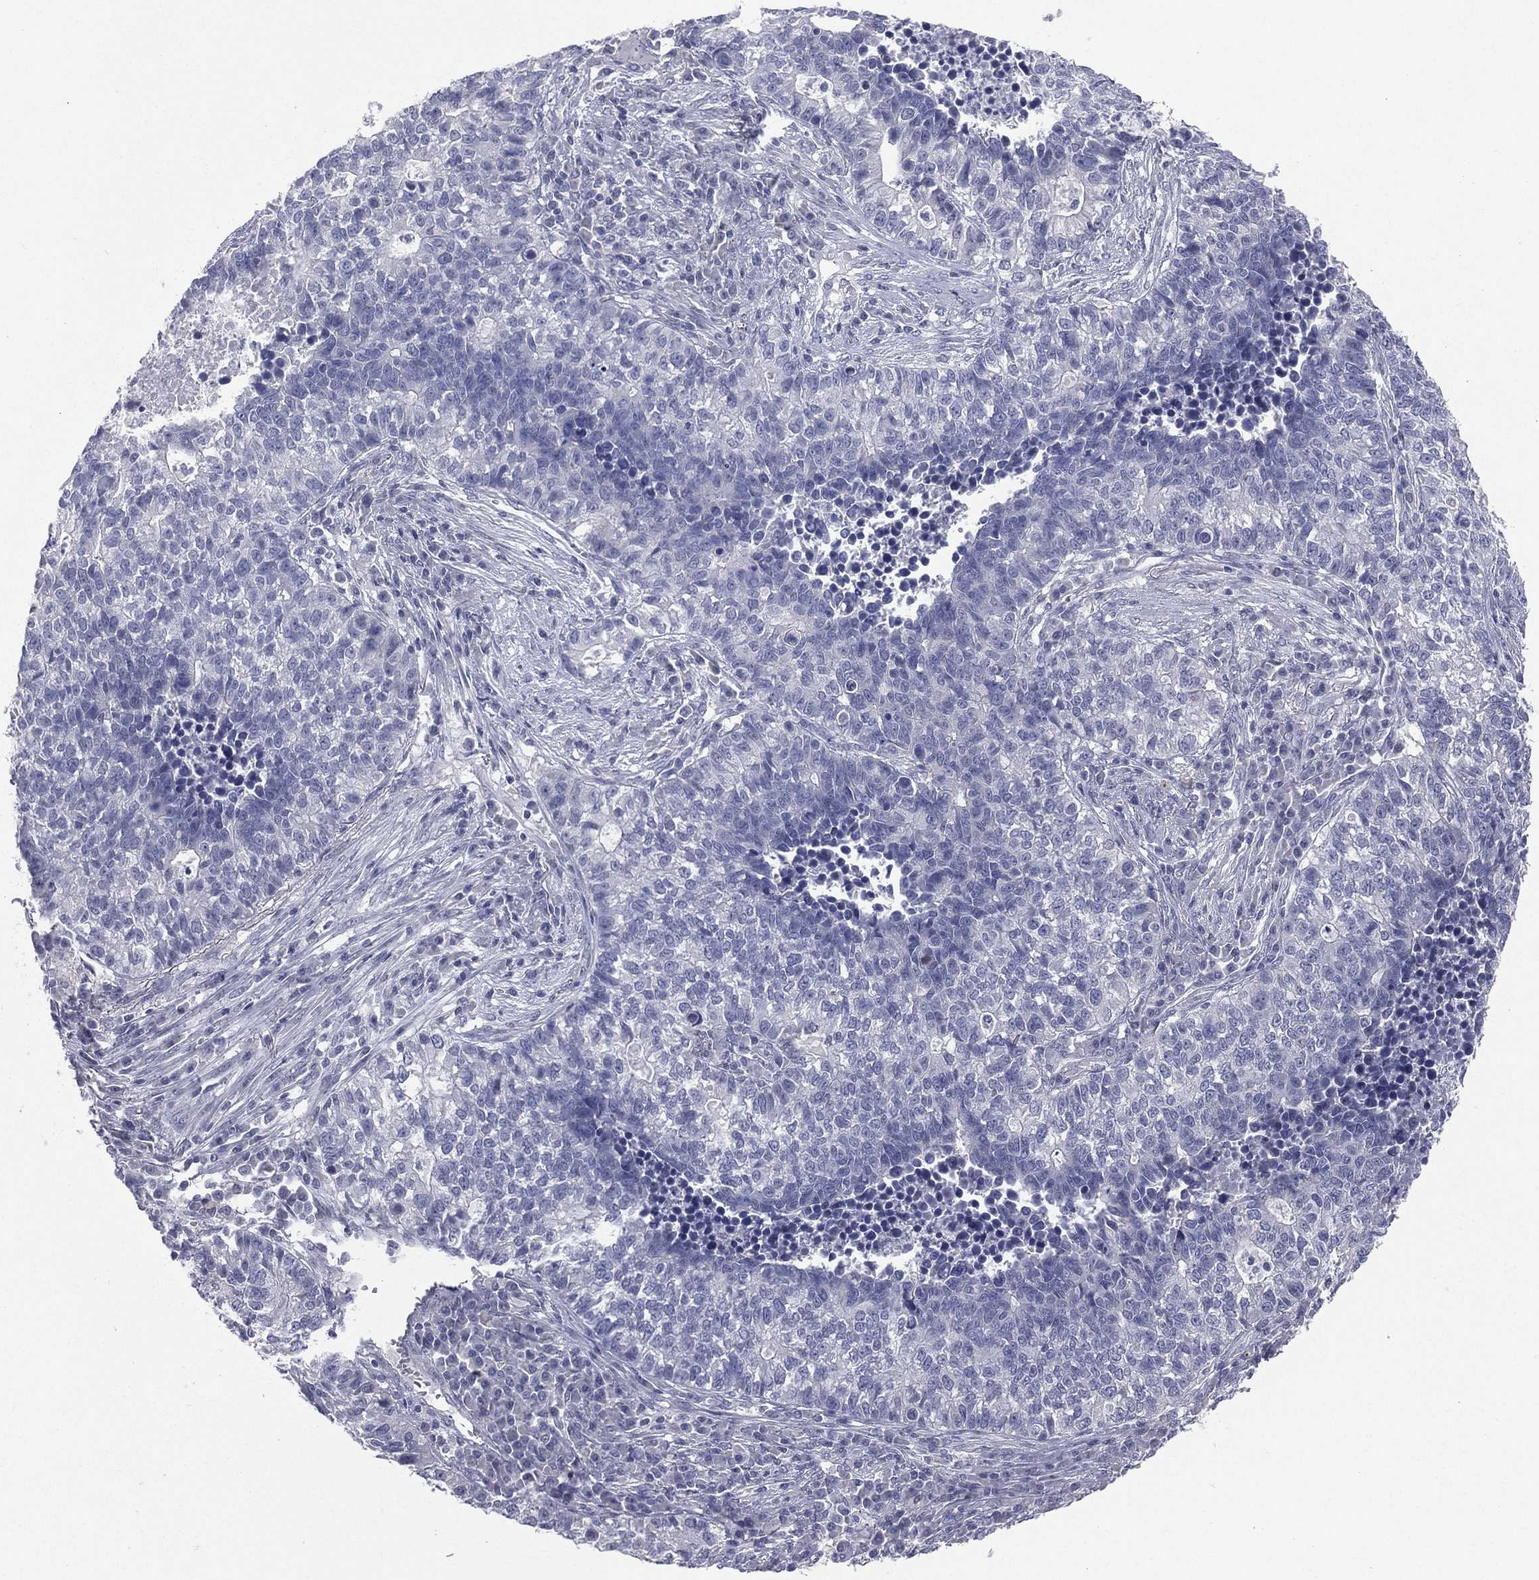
{"staining": {"intensity": "negative", "quantity": "none", "location": "none"}, "tissue": "lung cancer", "cell_type": "Tumor cells", "image_type": "cancer", "snomed": [{"axis": "morphology", "description": "Adenocarcinoma, NOS"}, {"axis": "topography", "description": "Lung"}], "caption": "High magnification brightfield microscopy of lung cancer stained with DAB (brown) and counterstained with hematoxylin (blue): tumor cells show no significant expression.", "gene": "DMKN", "patient": {"sex": "male", "age": 57}}